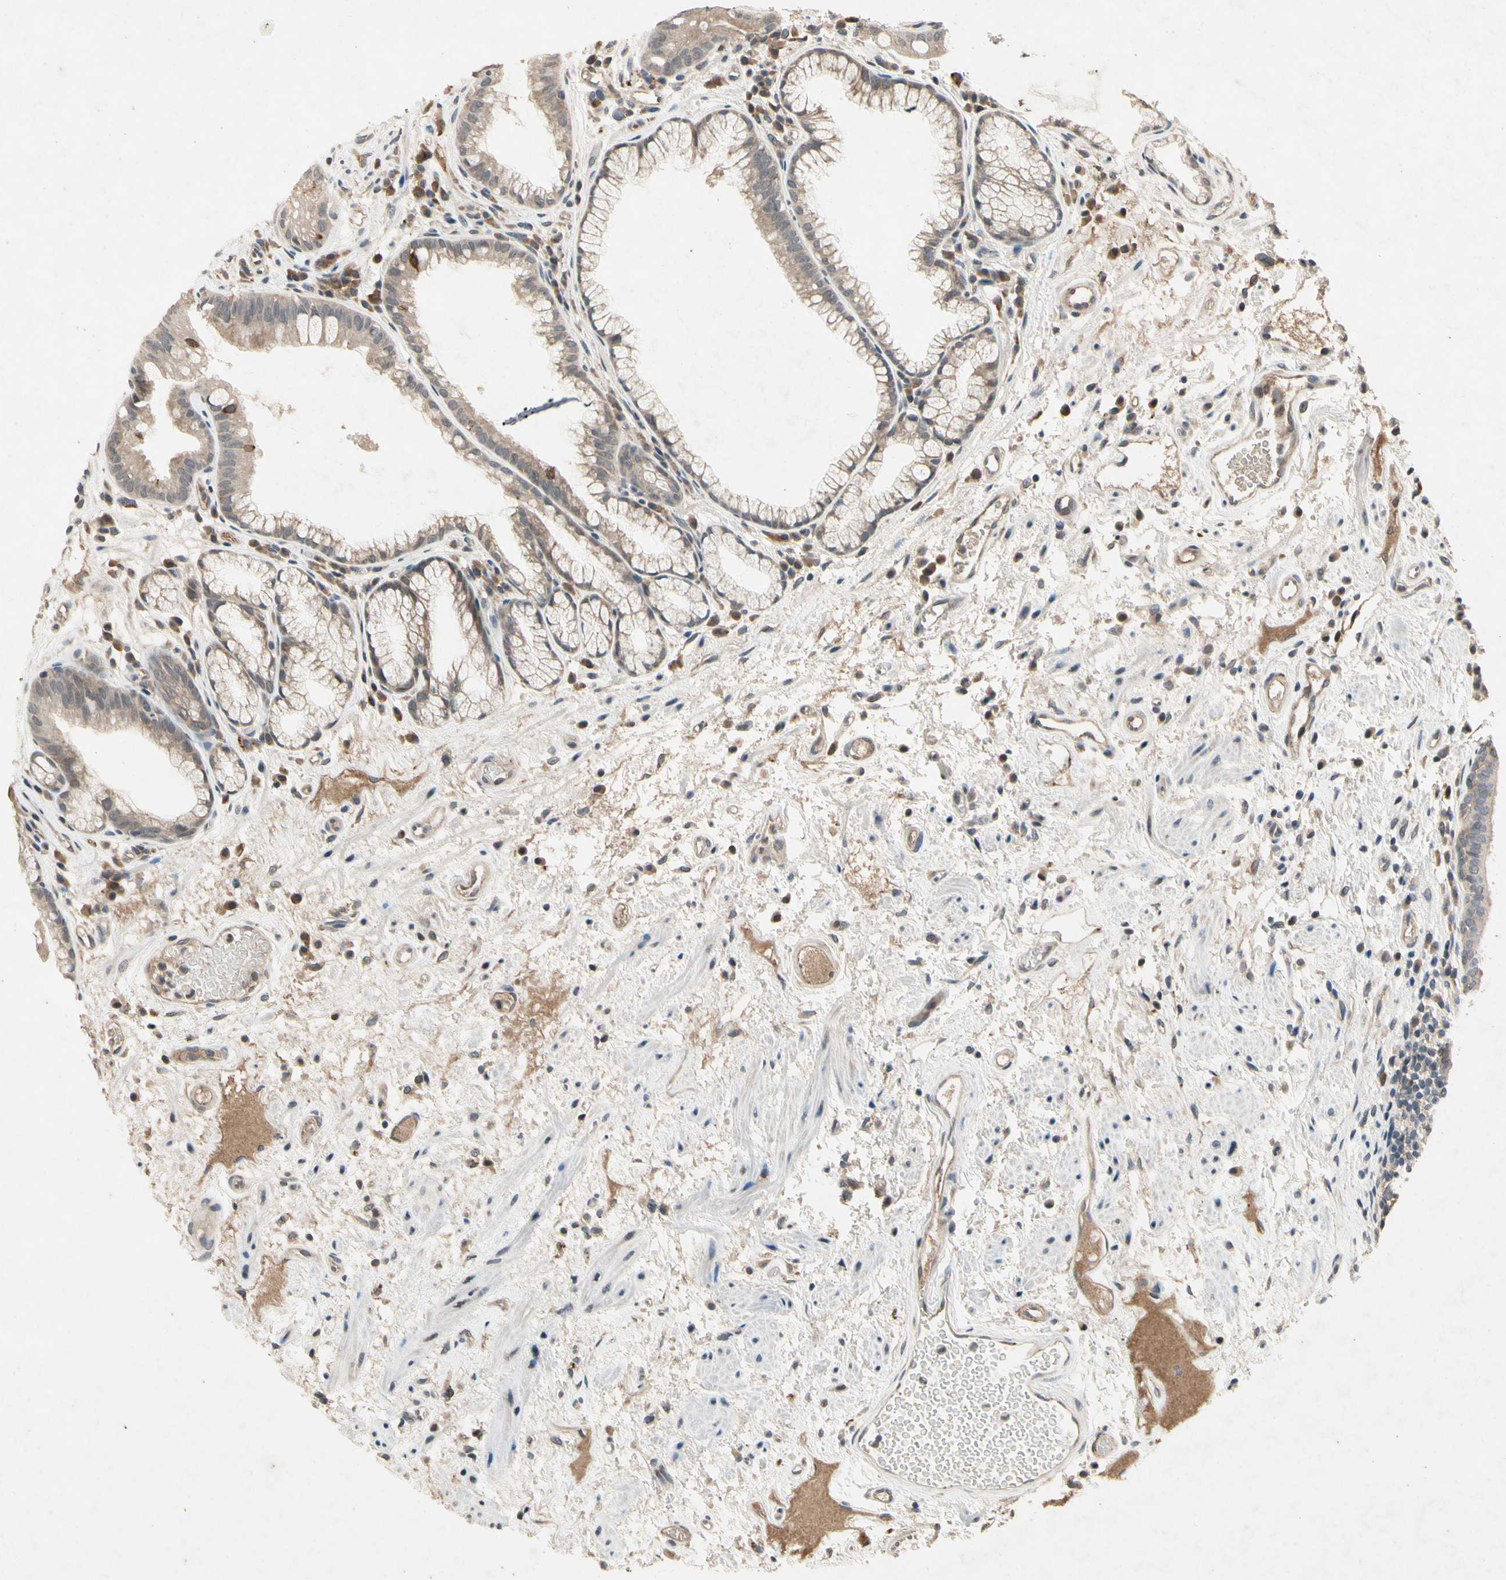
{"staining": {"intensity": "strong", "quantity": "25%-75%", "location": "cytoplasmic/membranous"}, "tissue": "stomach", "cell_type": "Glandular cells", "image_type": "normal", "snomed": [{"axis": "morphology", "description": "Normal tissue, NOS"}, {"axis": "topography", "description": "Stomach, upper"}], "caption": "The histopathology image demonstrates a brown stain indicating the presence of a protein in the cytoplasmic/membranous of glandular cells in stomach. The staining was performed using DAB to visualize the protein expression in brown, while the nuclei were stained in blue with hematoxylin (Magnification: 20x).", "gene": "DPY19L3", "patient": {"sex": "male", "age": 72}}